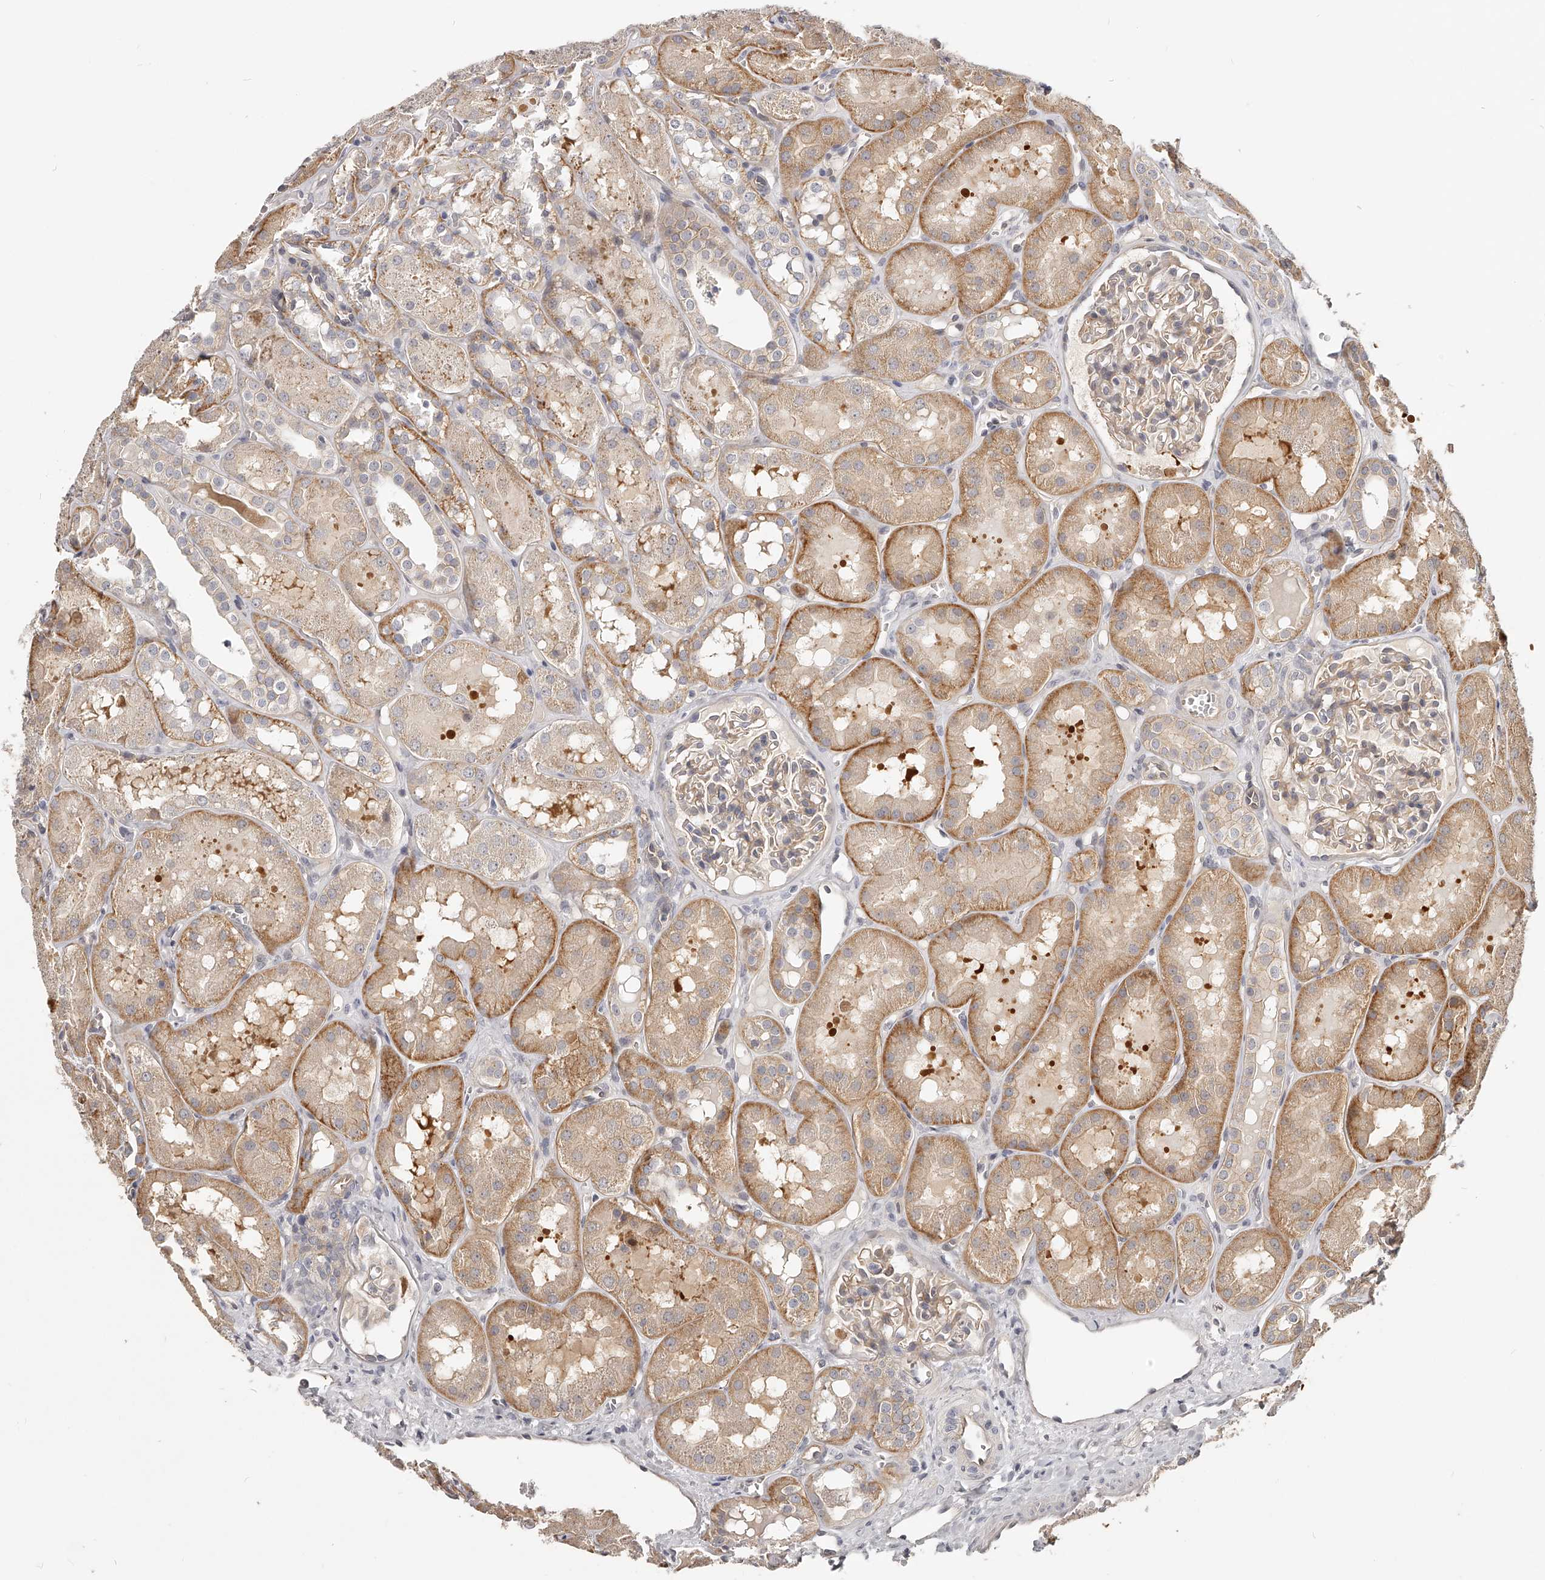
{"staining": {"intensity": "weak", "quantity": ">75%", "location": "cytoplasmic/membranous"}, "tissue": "kidney", "cell_type": "Cells in glomeruli", "image_type": "normal", "snomed": [{"axis": "morphology", "description": "Normal tissue, NOS"}, {"axis": "topography", "description": "Kidney"}], "caption": "The micrograph shows immunohistochemical staining of benign kidney. There is weak cytoplasmic/membranous staining is identified in approximately >75% of cells in glomeruli.", "gene": "ZNF582", "patient": {"sex": "male", "age": 16}}